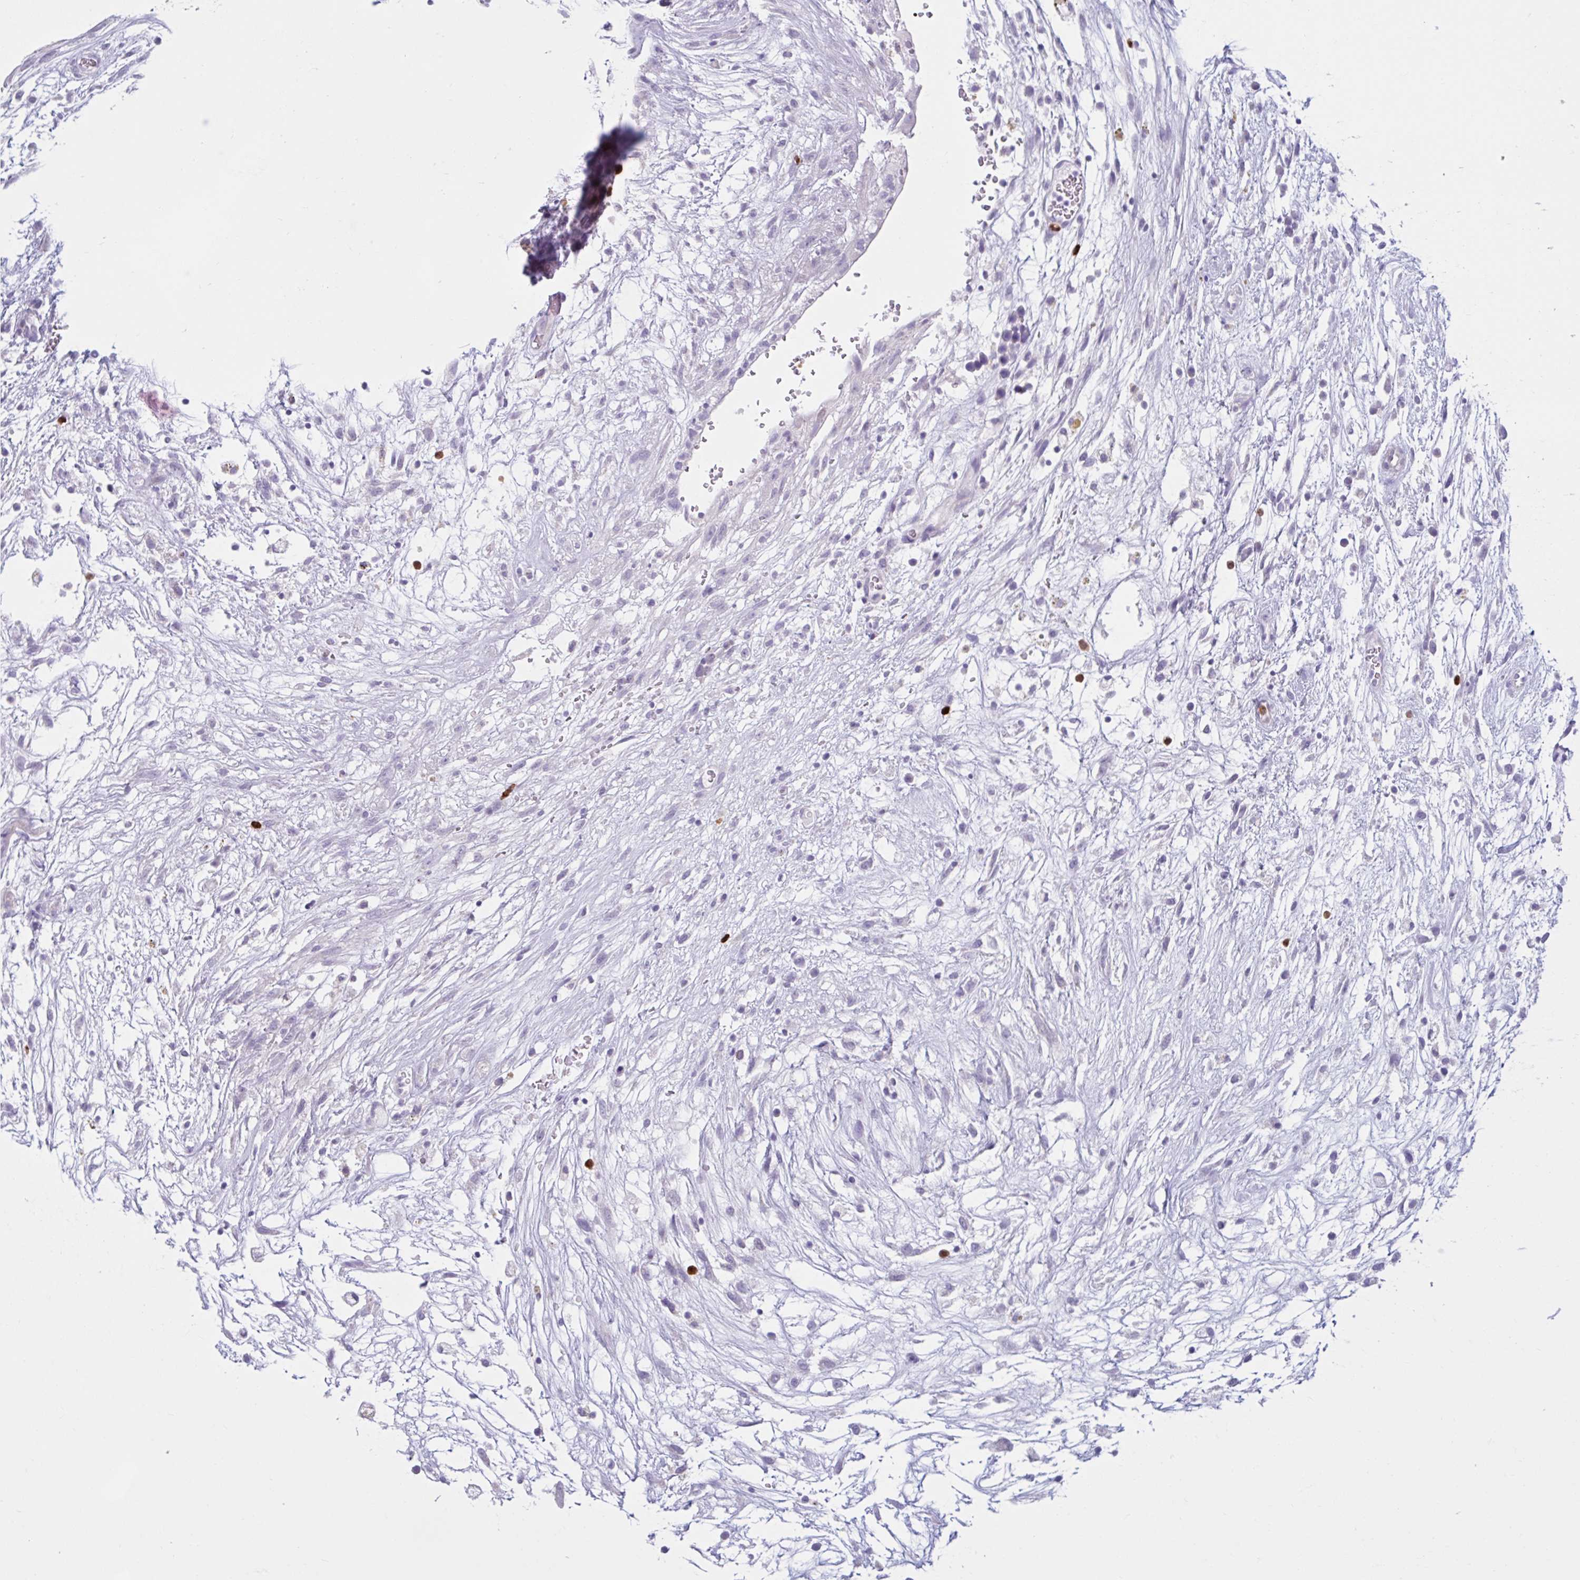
{"staining": {"intensity": "negative", "quantity": "none", "location": "none"}, "tissue": "testis cancer", "cell_type": "Tumor cells", "image_type": "cancer", "snomed": [{"axis": "morphology", "description": "Carcinoma, Embryonal, NOS"}, {"axis": "topography", "description": "Testis"}], "caption": "Immunohistochemistry photomicrograph of neoplastic tissue: testis cancer stained with DAB (3,3'-diaminobenzidine) shows no significant protein positivity in tumor cells.", "gene": "CEP120", "patient": {"sex": "male", "age": 32}}